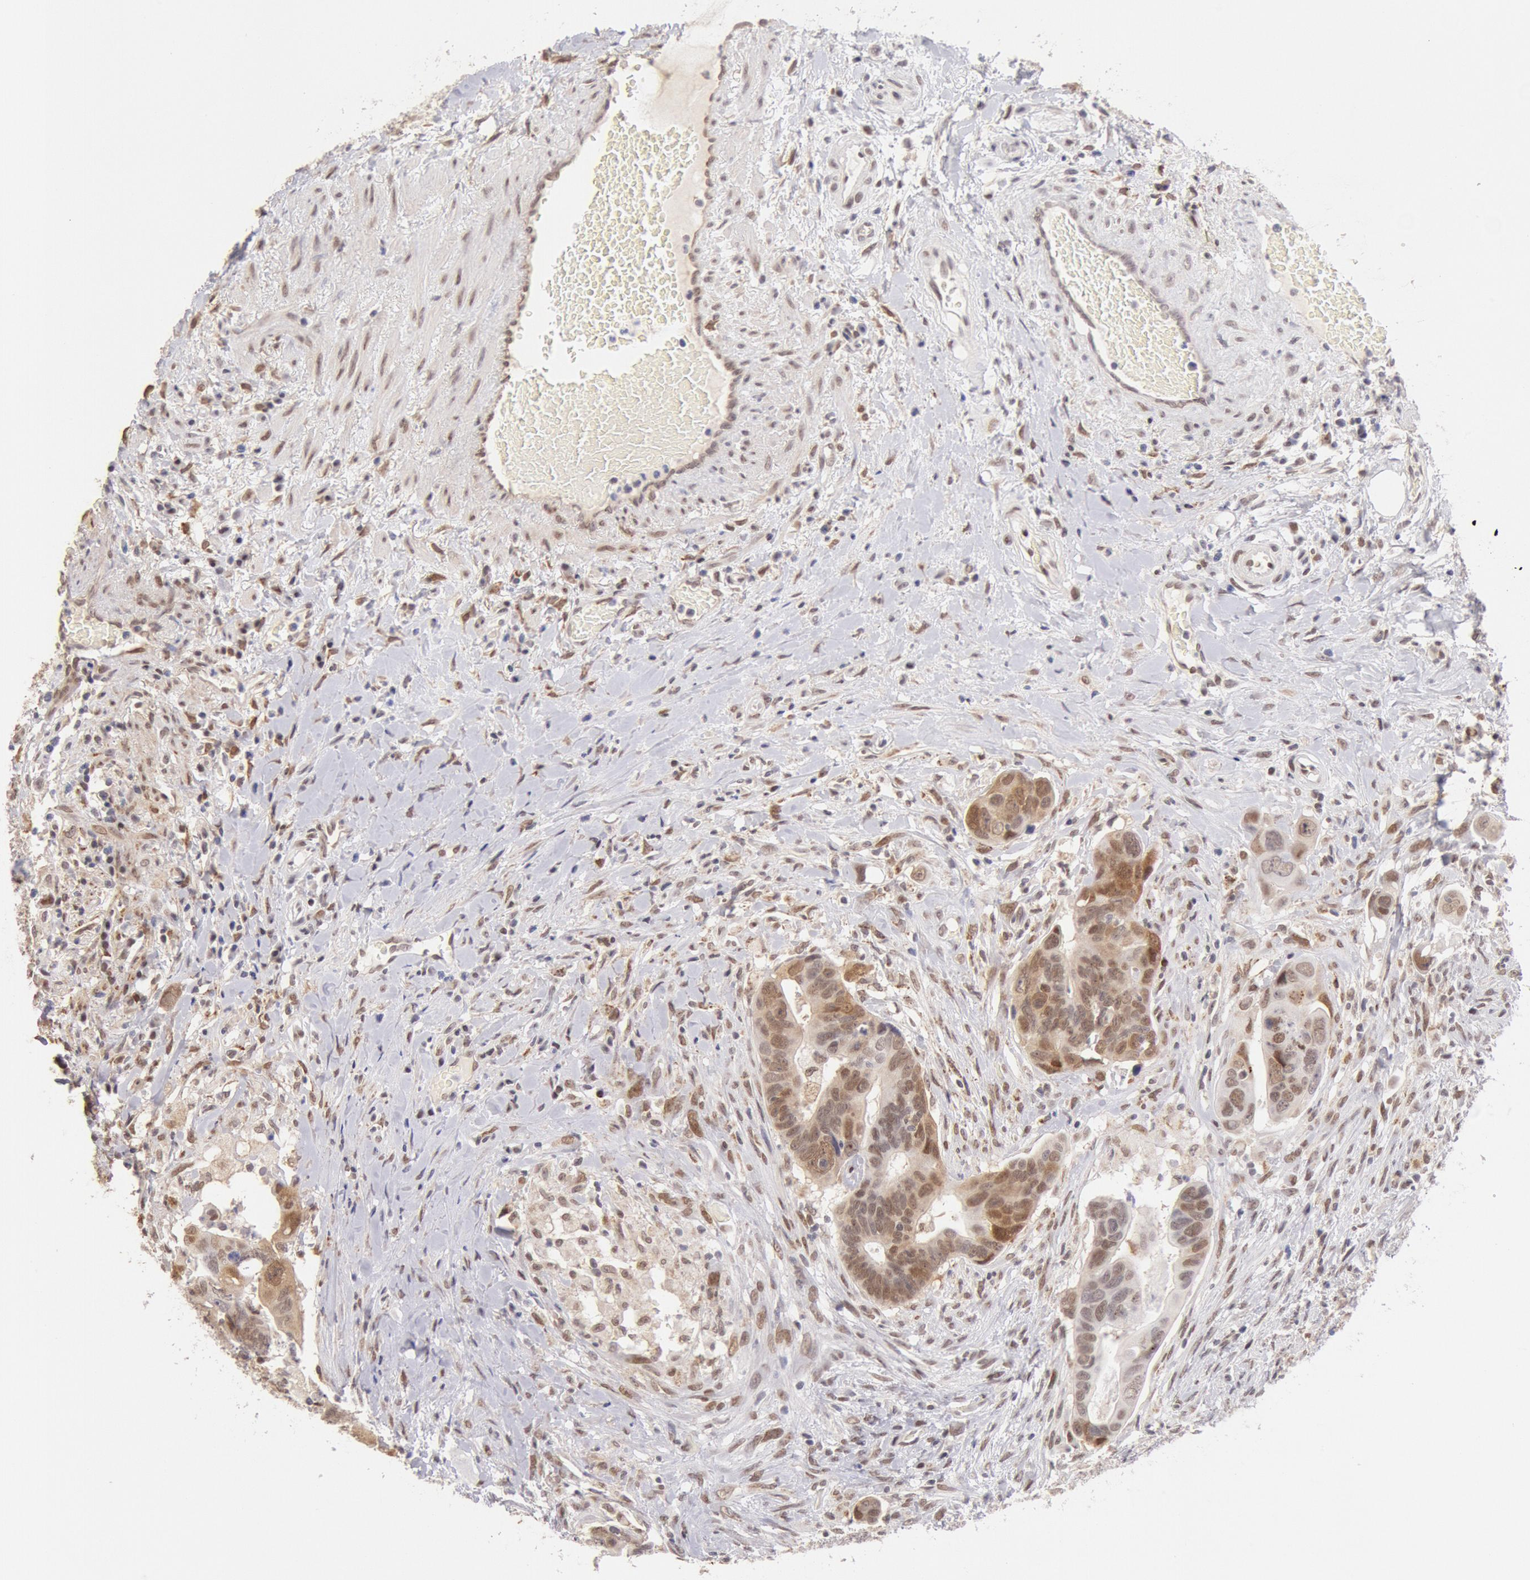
{"staining": {"intensity": "moderate", "quantity": ">75%", "location": "nuclear"}, "tissue": "colorectal cancer", "cell_type": "Tumor cells", "image_type": "cancer", "snomed": [{"axis": "morphology", "description": "Adenocarcinoma, NOS"}, {"axis": "topography", "description": "Rectum"}], "caption": "This micrograph reveals immunohistochemistry (IHC) staining of colorectal cancer, with medium moderate nuclear staining in approximately >75% of tumor cells.", "gene": "CDKN2B", "patient": {"sex": "male", "age": 53}}